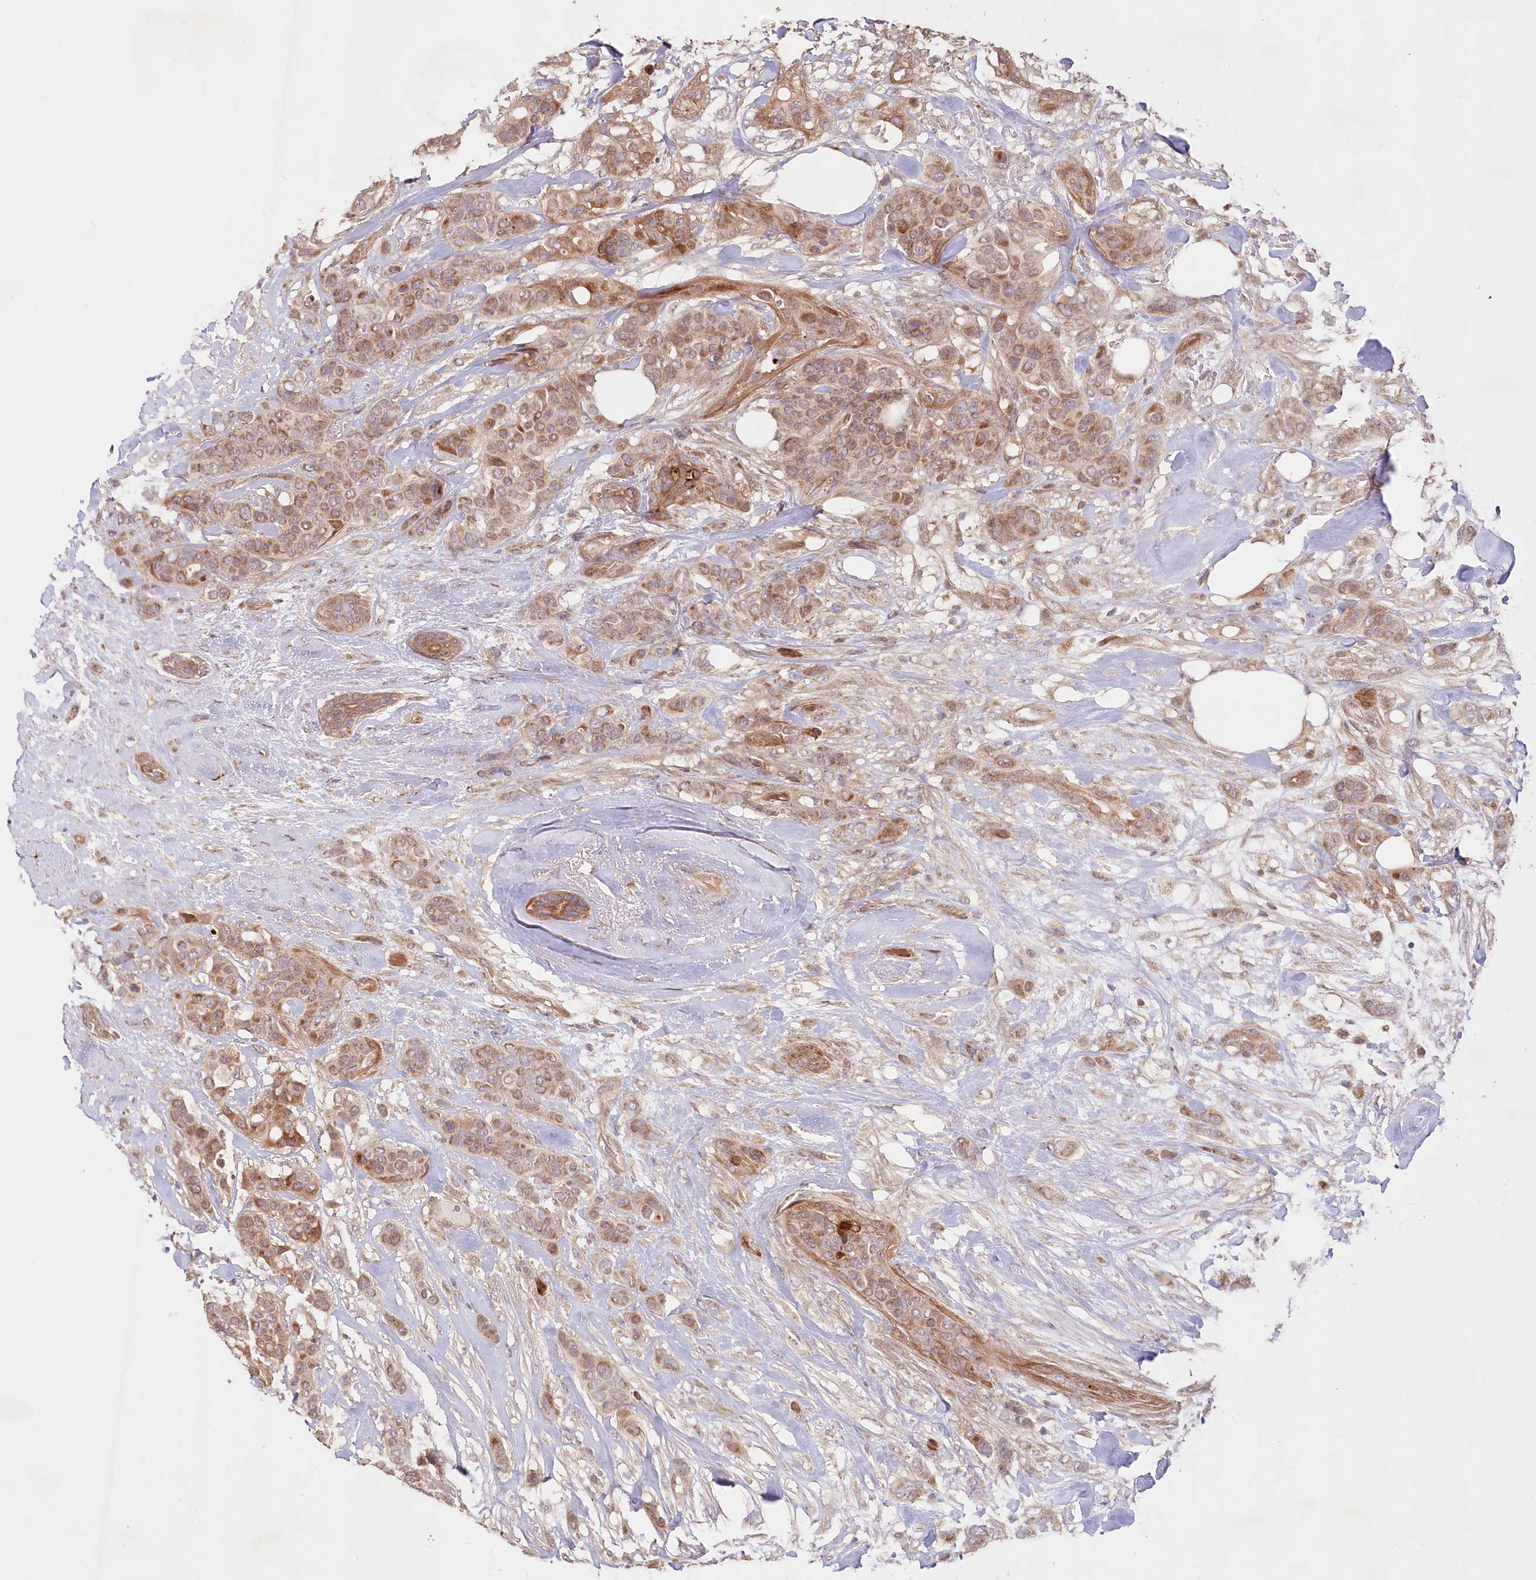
{"staining": {"intensity": "moderate", "quantity": ">75%", "location": "cytoplasmic/membranous"}, "tissue": "breast cancer", "cell_type": "Tumor cells", "image_type": "cancer", "snomed": [{"axis": "morphology", "description": "Lobular carcinoma"}, {"axis": "topography", "description": "Breast"}], "caption": "Immunohistochemistry (DAB (3,3'-diaminobenzidine)) staining of lobular carcinoma (breast) shows moderate cytoplasmic/membranous protein expression in approximately >75% of tumor cells.", "gene": "CEP70", "patient": {"sex": "female", "age": 51}}